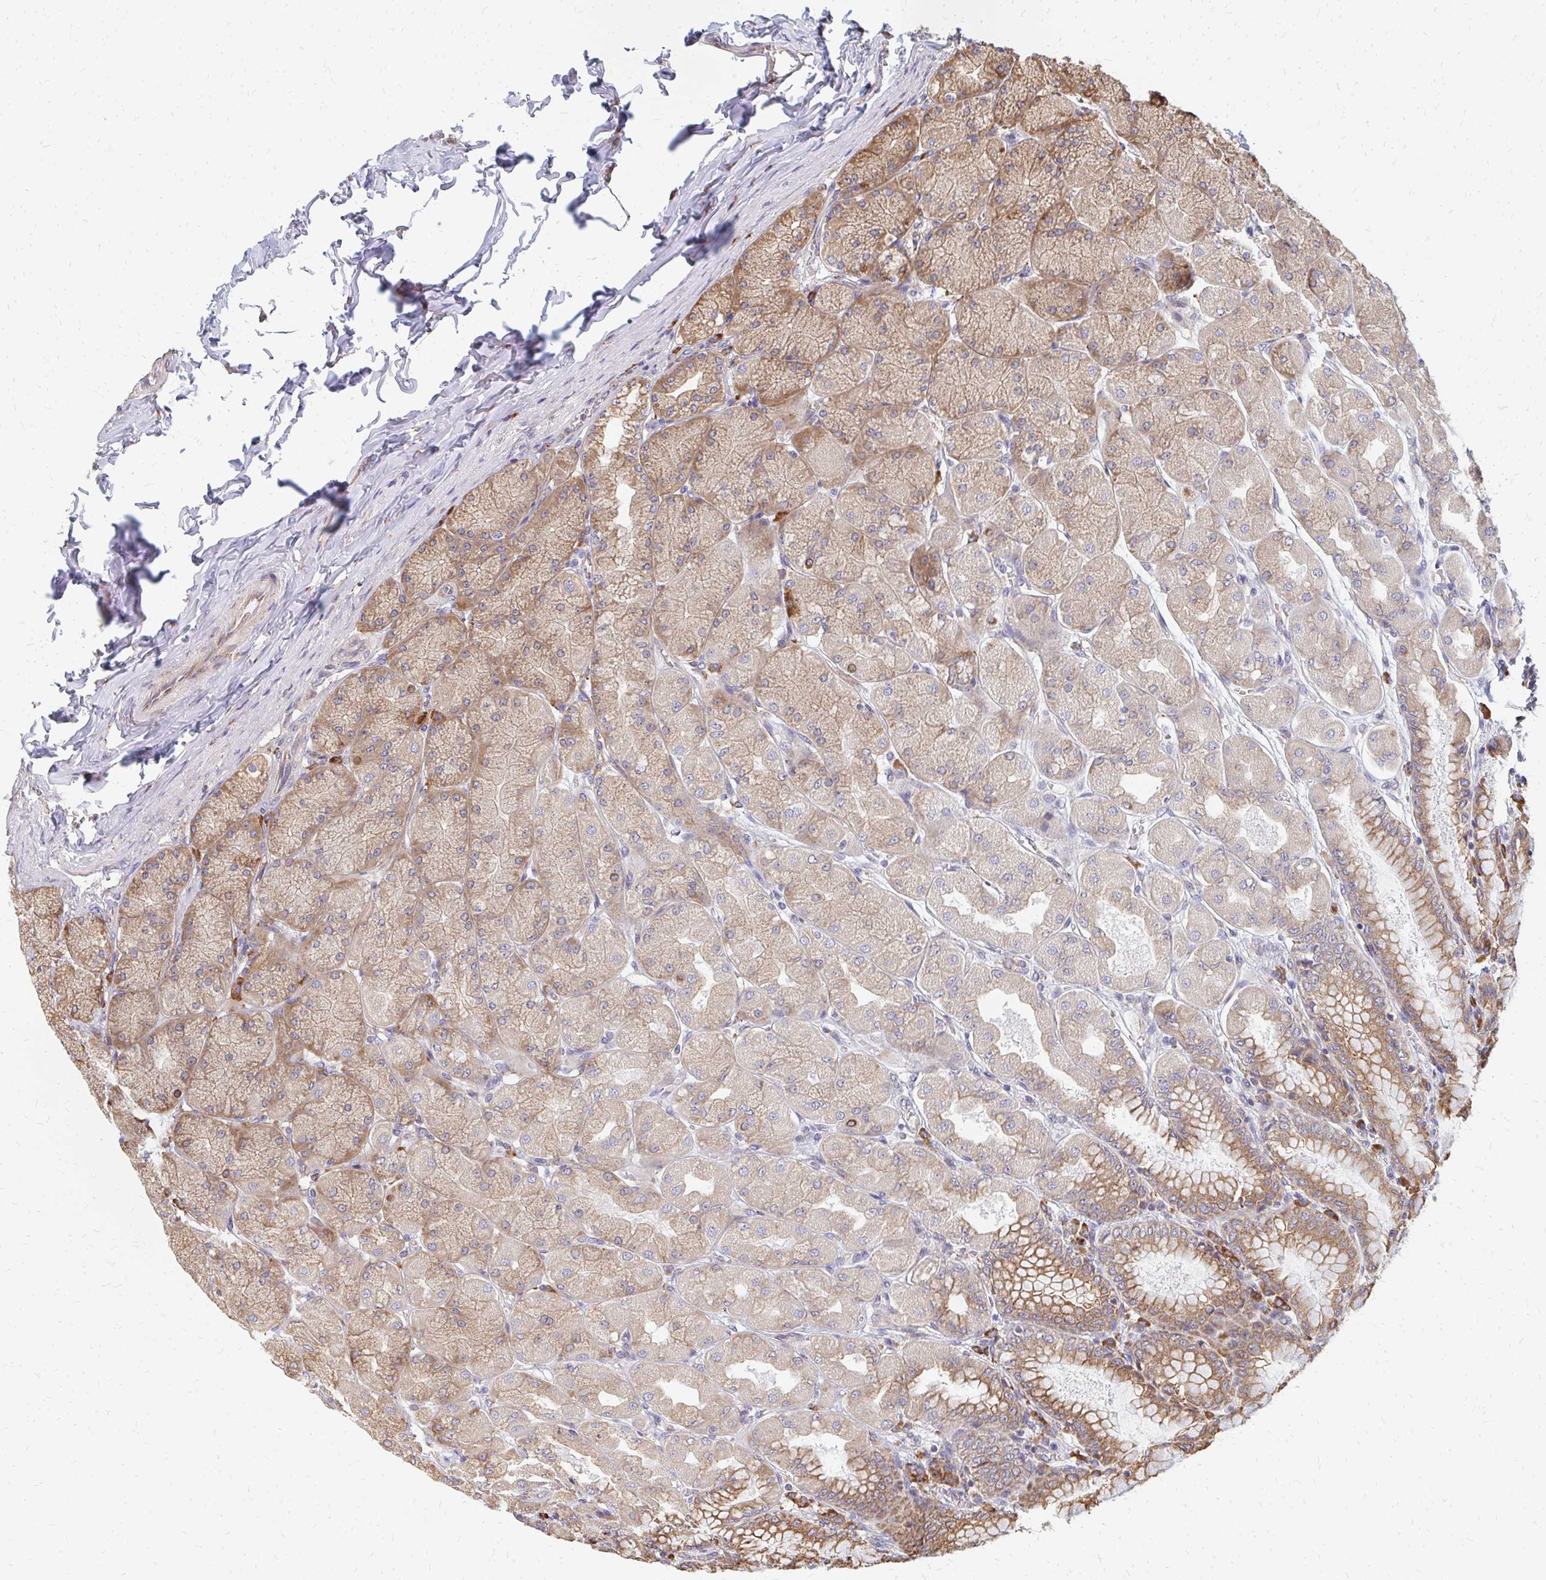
{"staining": {"intensity": "moderate", "quantity": "25%-75%", "location": "cytoplasmic/membranous"}, "tissue": "stomach", "cell_type": "Glandular cells", "image_type": "normal", "snomed": [{"axis": "morphology", "description": "Normal tissue, NOS"}, {"axis": "topography", "description": "Stomach, upper"}], "caption": "IHC (DAB) staining of unremarkable stomach shows moderate cytoplasmic/membranous protein staining in approximately 25%-75% of glandular cells. (IHC, brightfield microscopy, high magnification).", "gene": "PPP1R13L", "patient": {"sex": "female", "age": 56}}